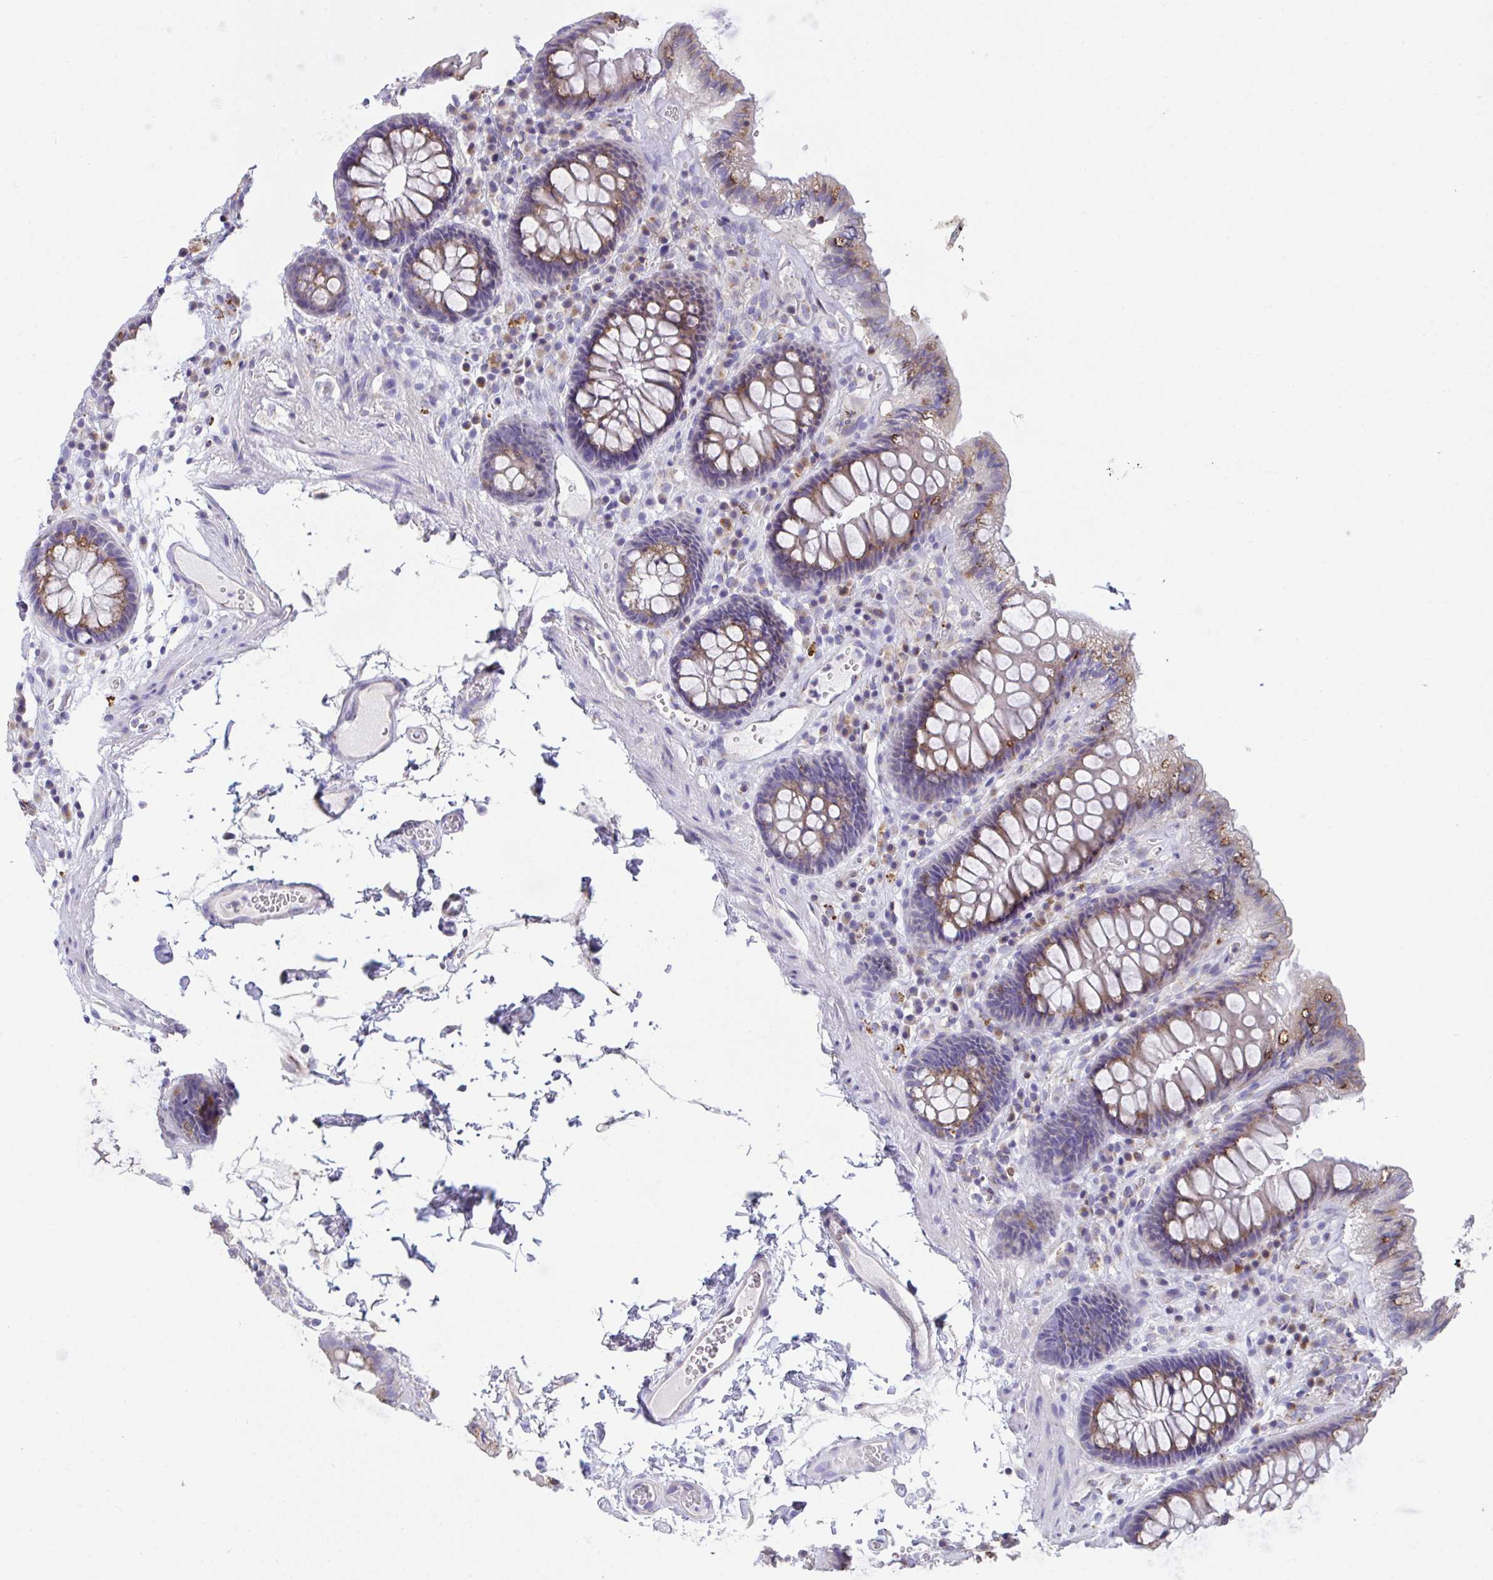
{"staining": {"intensity": "negative", "quantity": "none", "location": "none"}, "tissue": "colon", "cell_type": "Endothelial cells", "image_type": "normal", "snomed": [{"axis": "morphology", "description": "Normal tissue, NOS"}, {"axis": "topography", "description": "Colon"}, {"axis": "topography", "description": "Peripheral nerve tissue"}], "caption": "Immunohistochemistry (IHC) image of normal colon: colon stained with DAB (3,3'-diaminobenzidine) displays no significant protein positivity in endothelial cells.", "gene": "MIA3", "patient": {"sex": "male", "age": 84}}